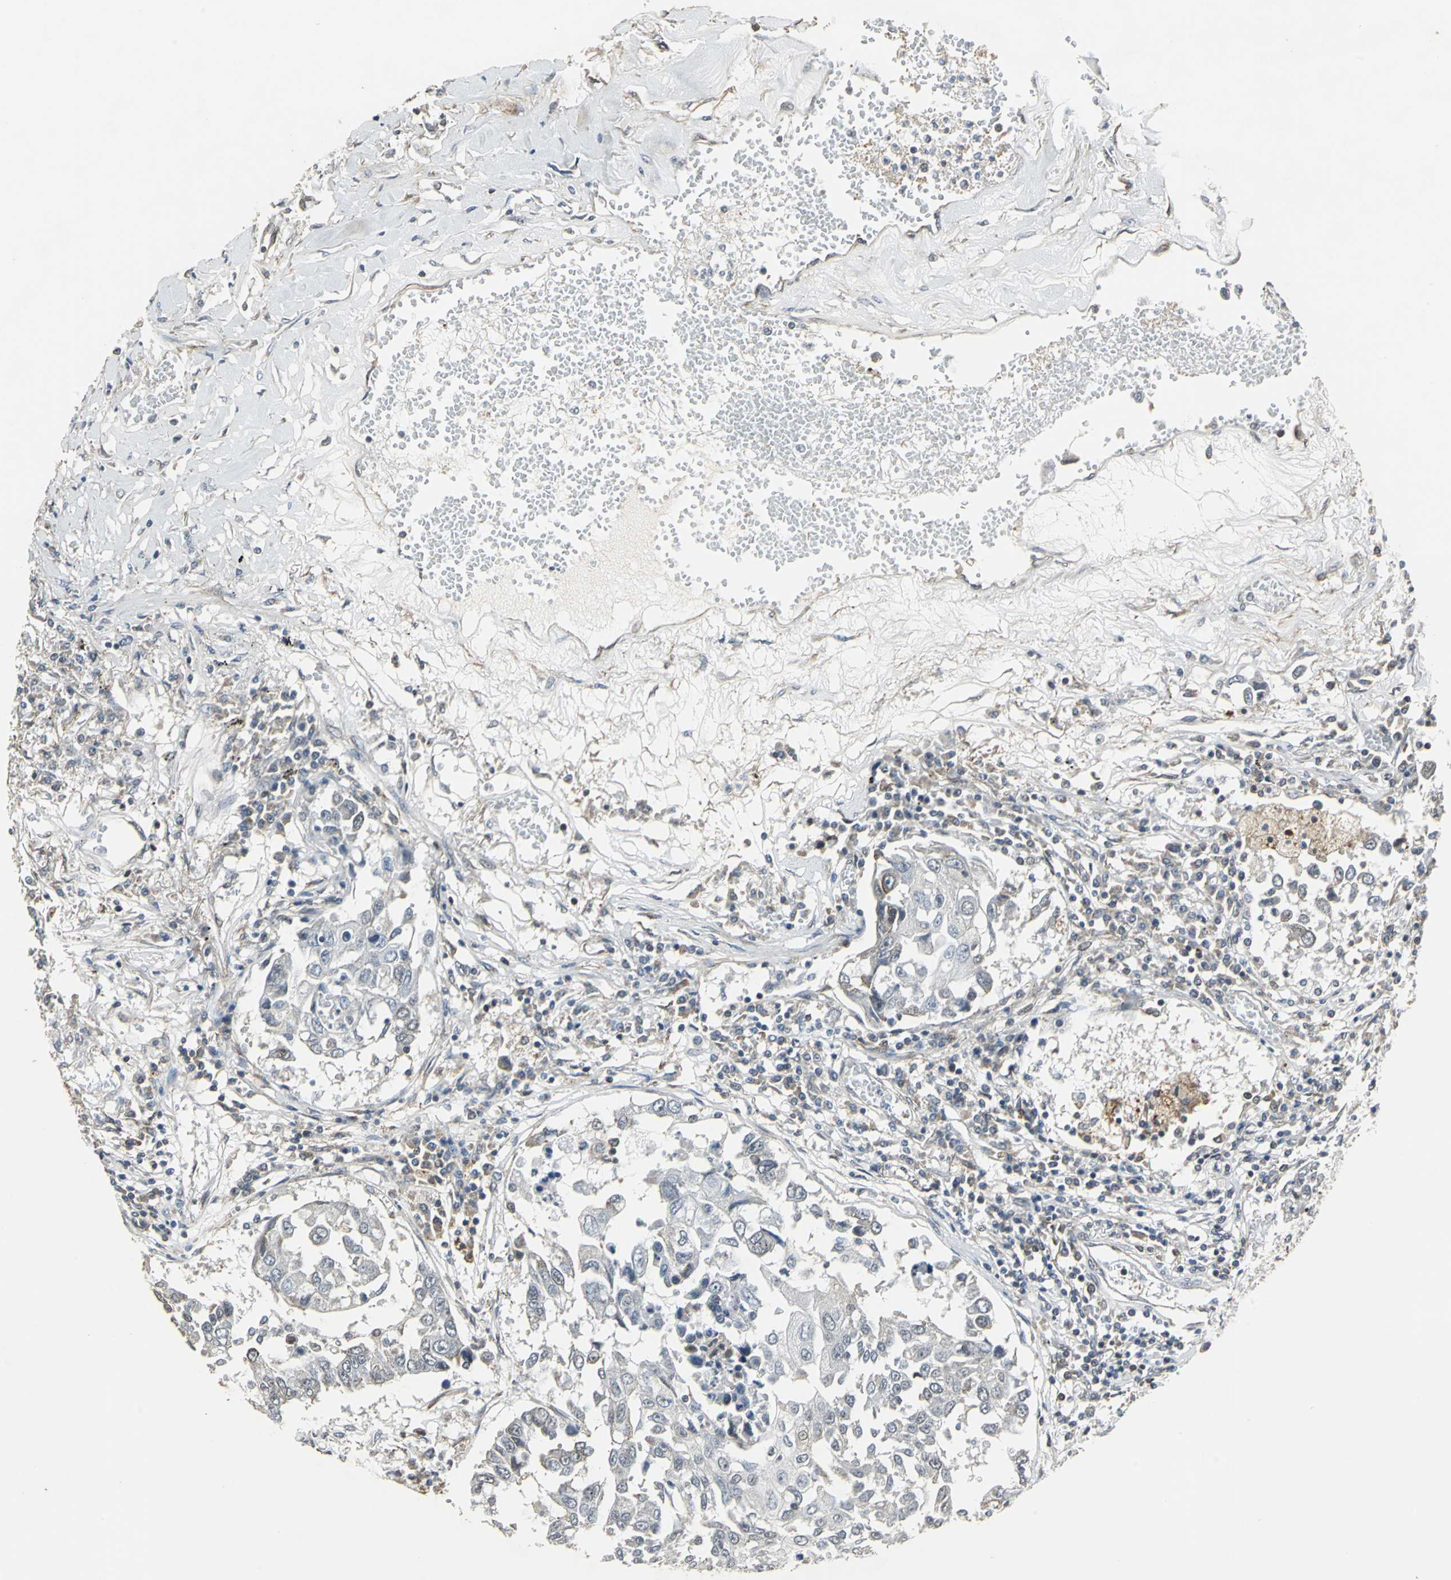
{"staining": {"intensity": "negative", "quantity": "none", "location": "none"}, "tissue": "lung cancer", "cell_type": "Tumor cells", "image_type": "cancer", "snomed": [{"axis": "morphology", "description": "Squamous cell carcinoma, NOS"}, {"axis": "topography", "description": "Lung"}], "caption": "IHC image of neoplastic tissue: human lung squamous cell carcinoma stained with DAB (3,3'-diaminobenzidine) reveals no significant protein expression in tumor cells.", "gene": "DNAJB4", "patient": {"sex": "male", "age": 71}}